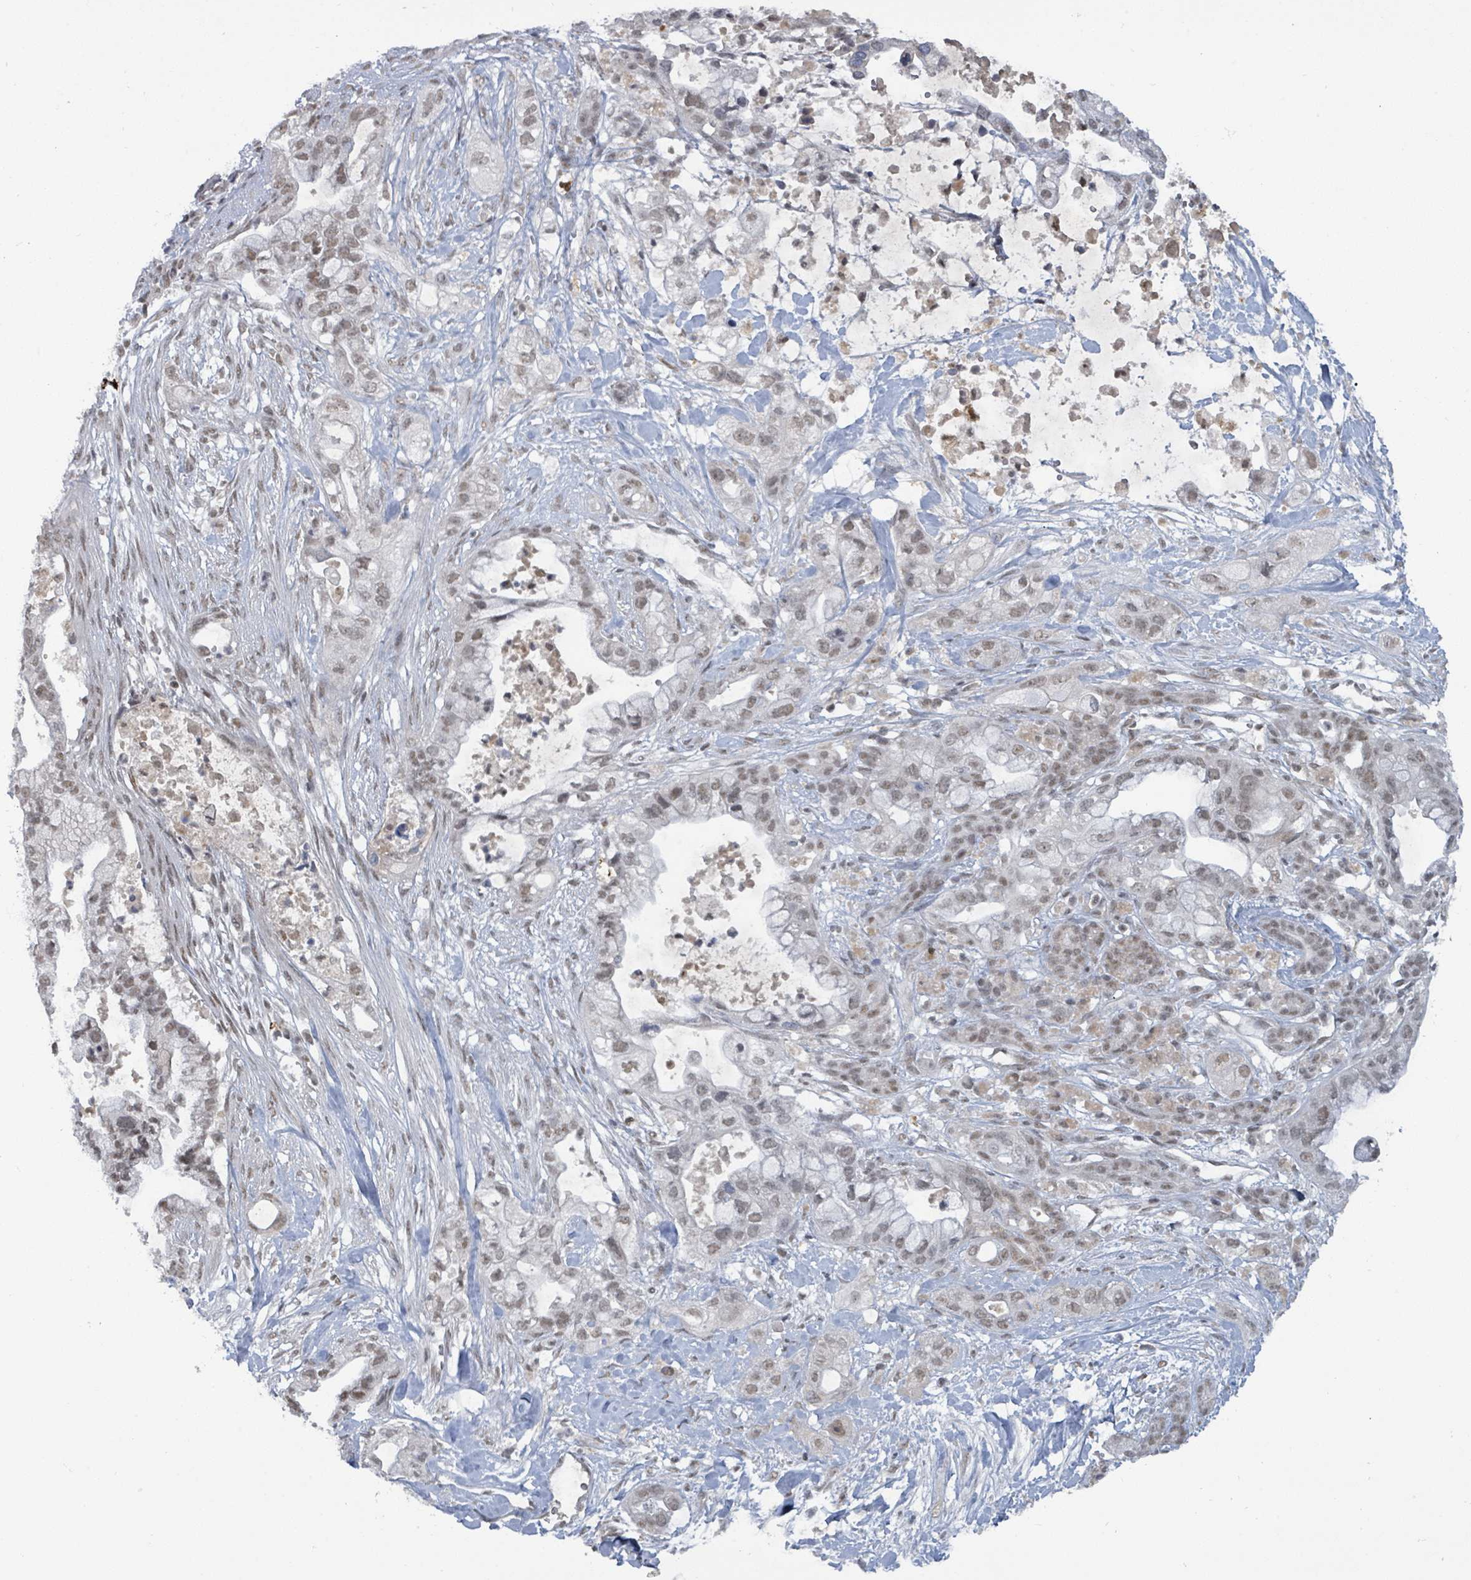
{"staining": {"intensity": "weak", "quantity": "25%-75%", "location": "nuclear"}, "tissue": "pancreatic cancer", "cell_type": "Tumor cells", "image_type": "cancer", "snomed": [{"axis": "morphology", "description": "Adenocarcinoma, NOS"}, {"axis": "topography", "description": "Pancreas"}], "caption": "Protein staining of pancreatic adenocarcinoma tissue reveals weak nuclear staining in about 25%-75% of tumor cells.", "gene": "BANP", "patient": {"sex": "male", "age": 44}}